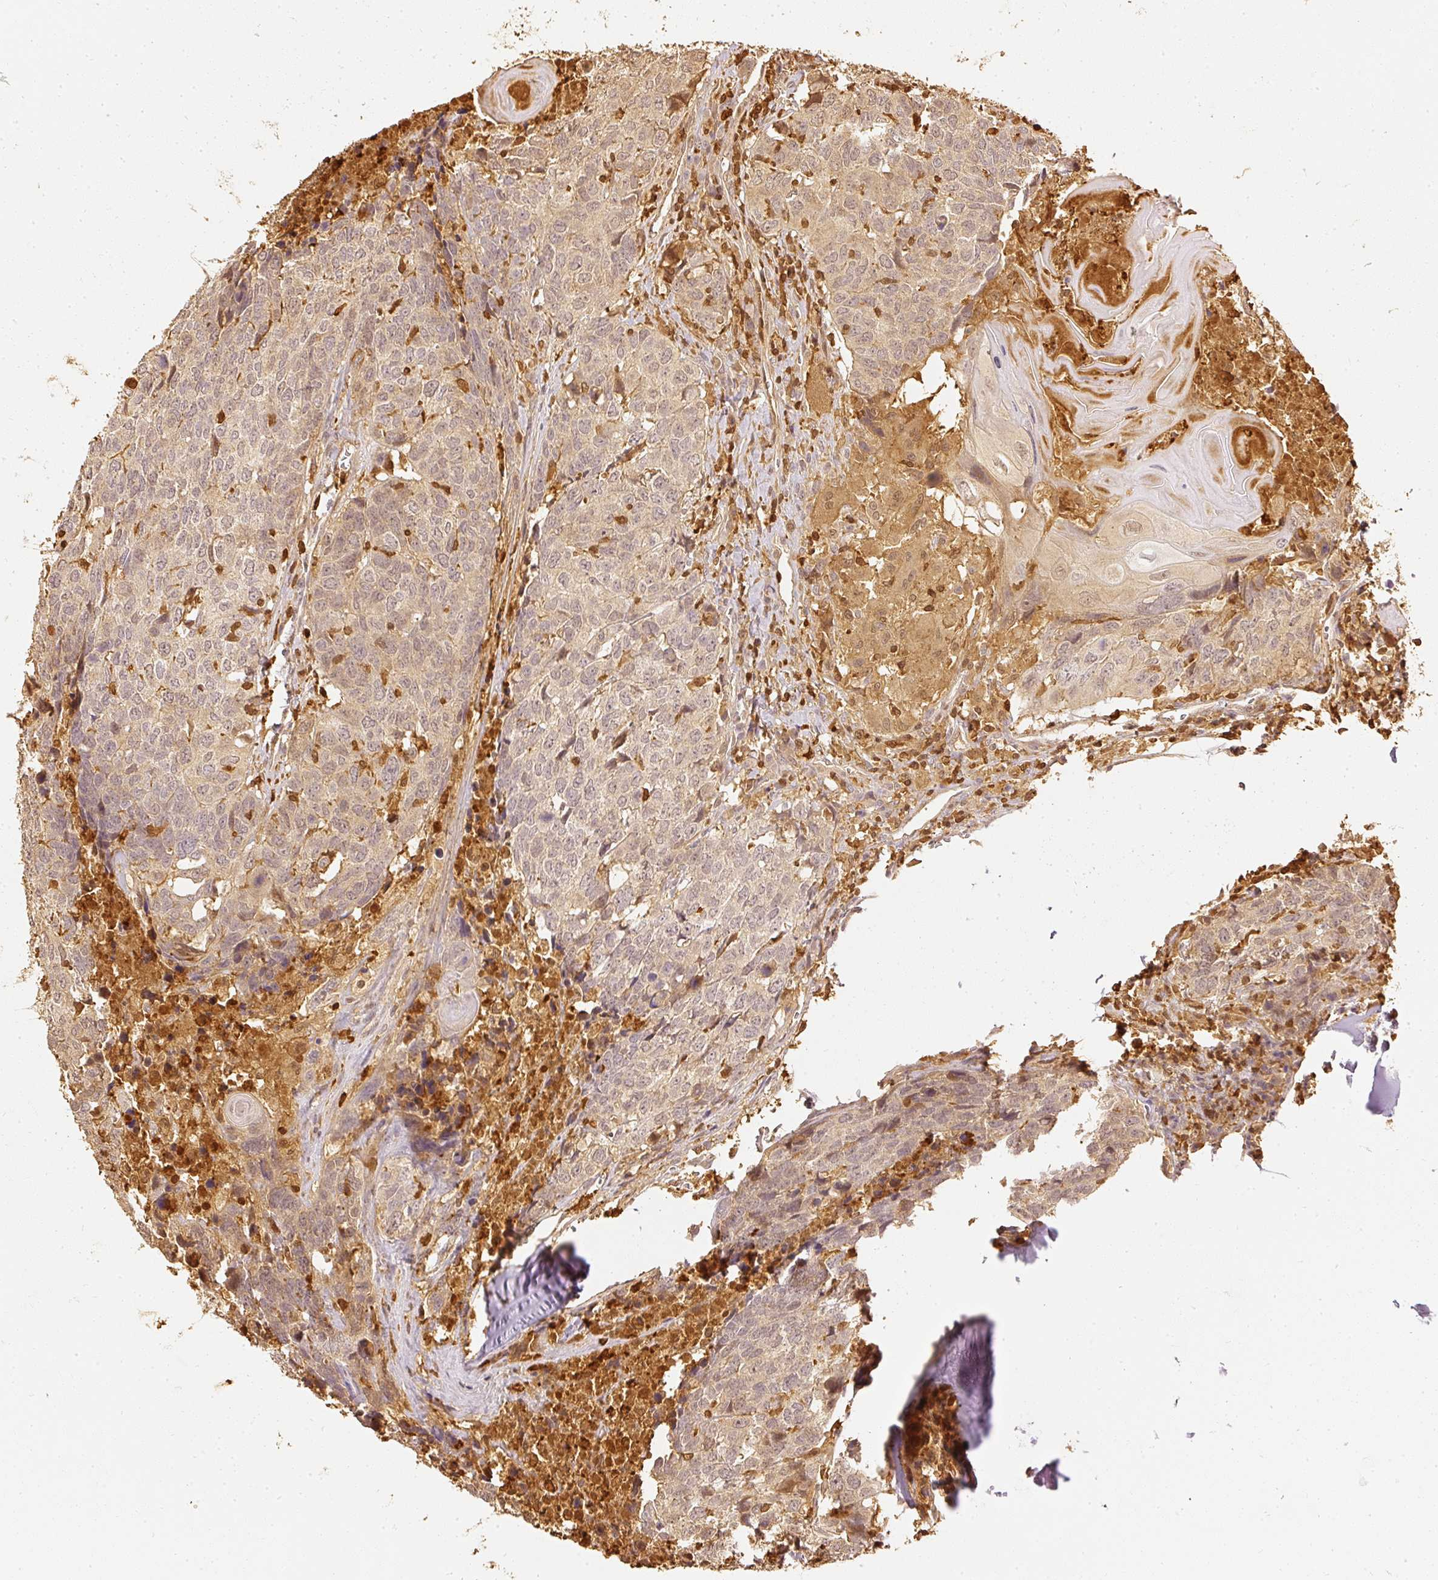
{"staining": {"intensity": "weak", "quantity": "<25%", "location": "cytoplasmic/membranous"}, "tissue": "head and neck cancer", "cell_type": "Tumor cells", "image_type": "cancer", "snomed": [{"axis": "morphology", "description": "Normal tissue, NOS"}, {"axis": "morphology", "description": "Squamous cell carcinoma, NOS"}, {"axis": "topography", "description": "Skeletal muscle"}, {"axis": "topography", "description": "Vascular tissue"}, {"axis": "topography", "description": "Peripheral nerve tissue"}, {"axis": "topography", "description": "Head-Neck"}], "caption": "Immunohistochemical staining of head and neck cancer (squamous cell carcinoma) reveals no significant positivity in tumor cells.", "gene": "PFN1", "patient": {"sex": "male", "age": 66}}